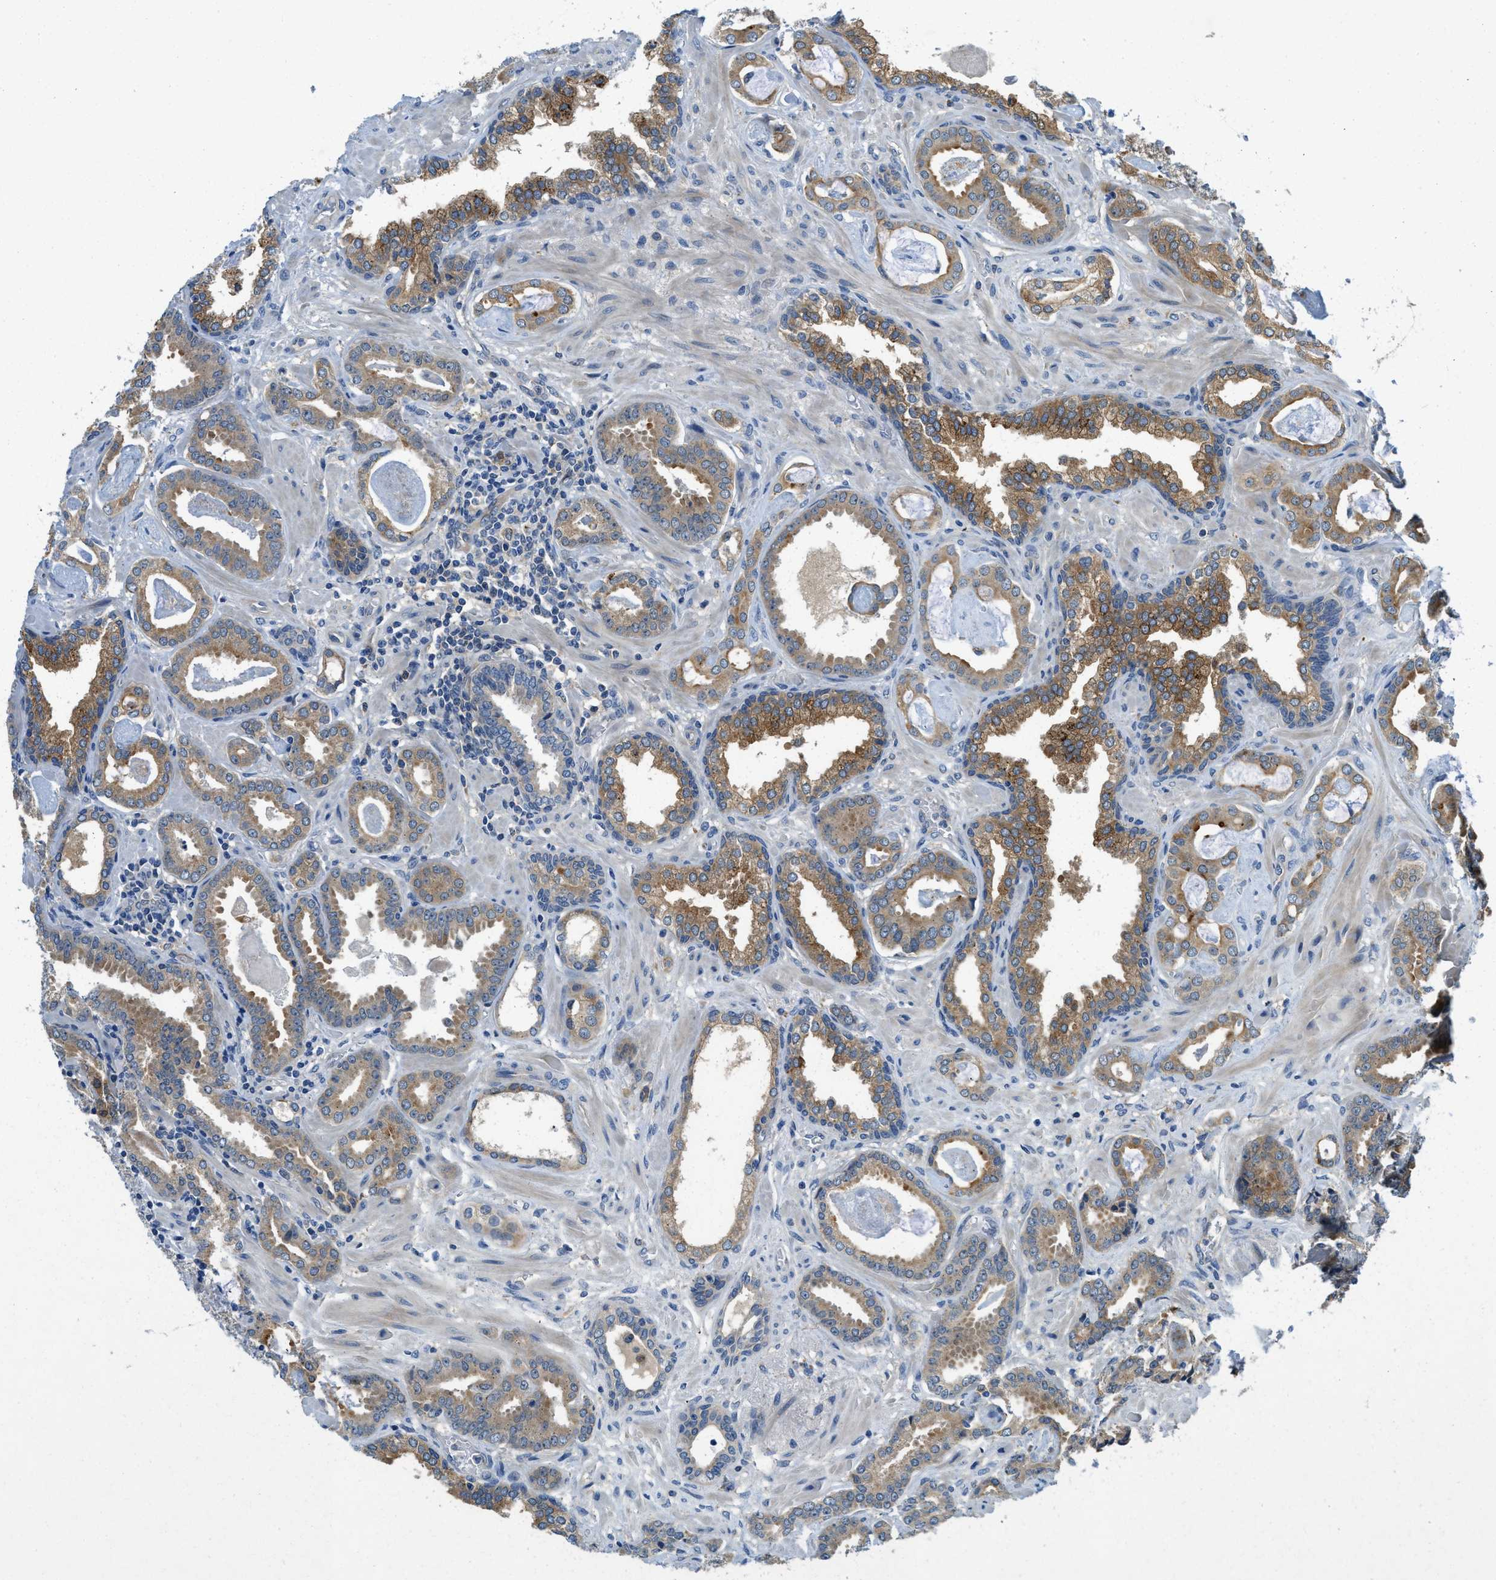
{"staining": {"intensity": "moderate", "quantity": ">75%", "location": "cytoplasmic/membranous"}, "tissue": "prostate cancer", "cell_type": "Tumor cells", "image_type": "cancer", "snomed": [{"axis": "morphology", "description": "Adenocarcinoma, Low grade"}, {"axis": "topography", "description": "Prostate"}], "caption": "High-magnification brightfield microscopy of prostate cancer stained with DAB (brown) and counterstained with hematoxylin (blue). tumor cells exhibit moderate cytoplasmic/membranous staining is seen in about>75% of cells.", "gene": "RIPK2", "patient": {"sex": "male", "age": 53}}